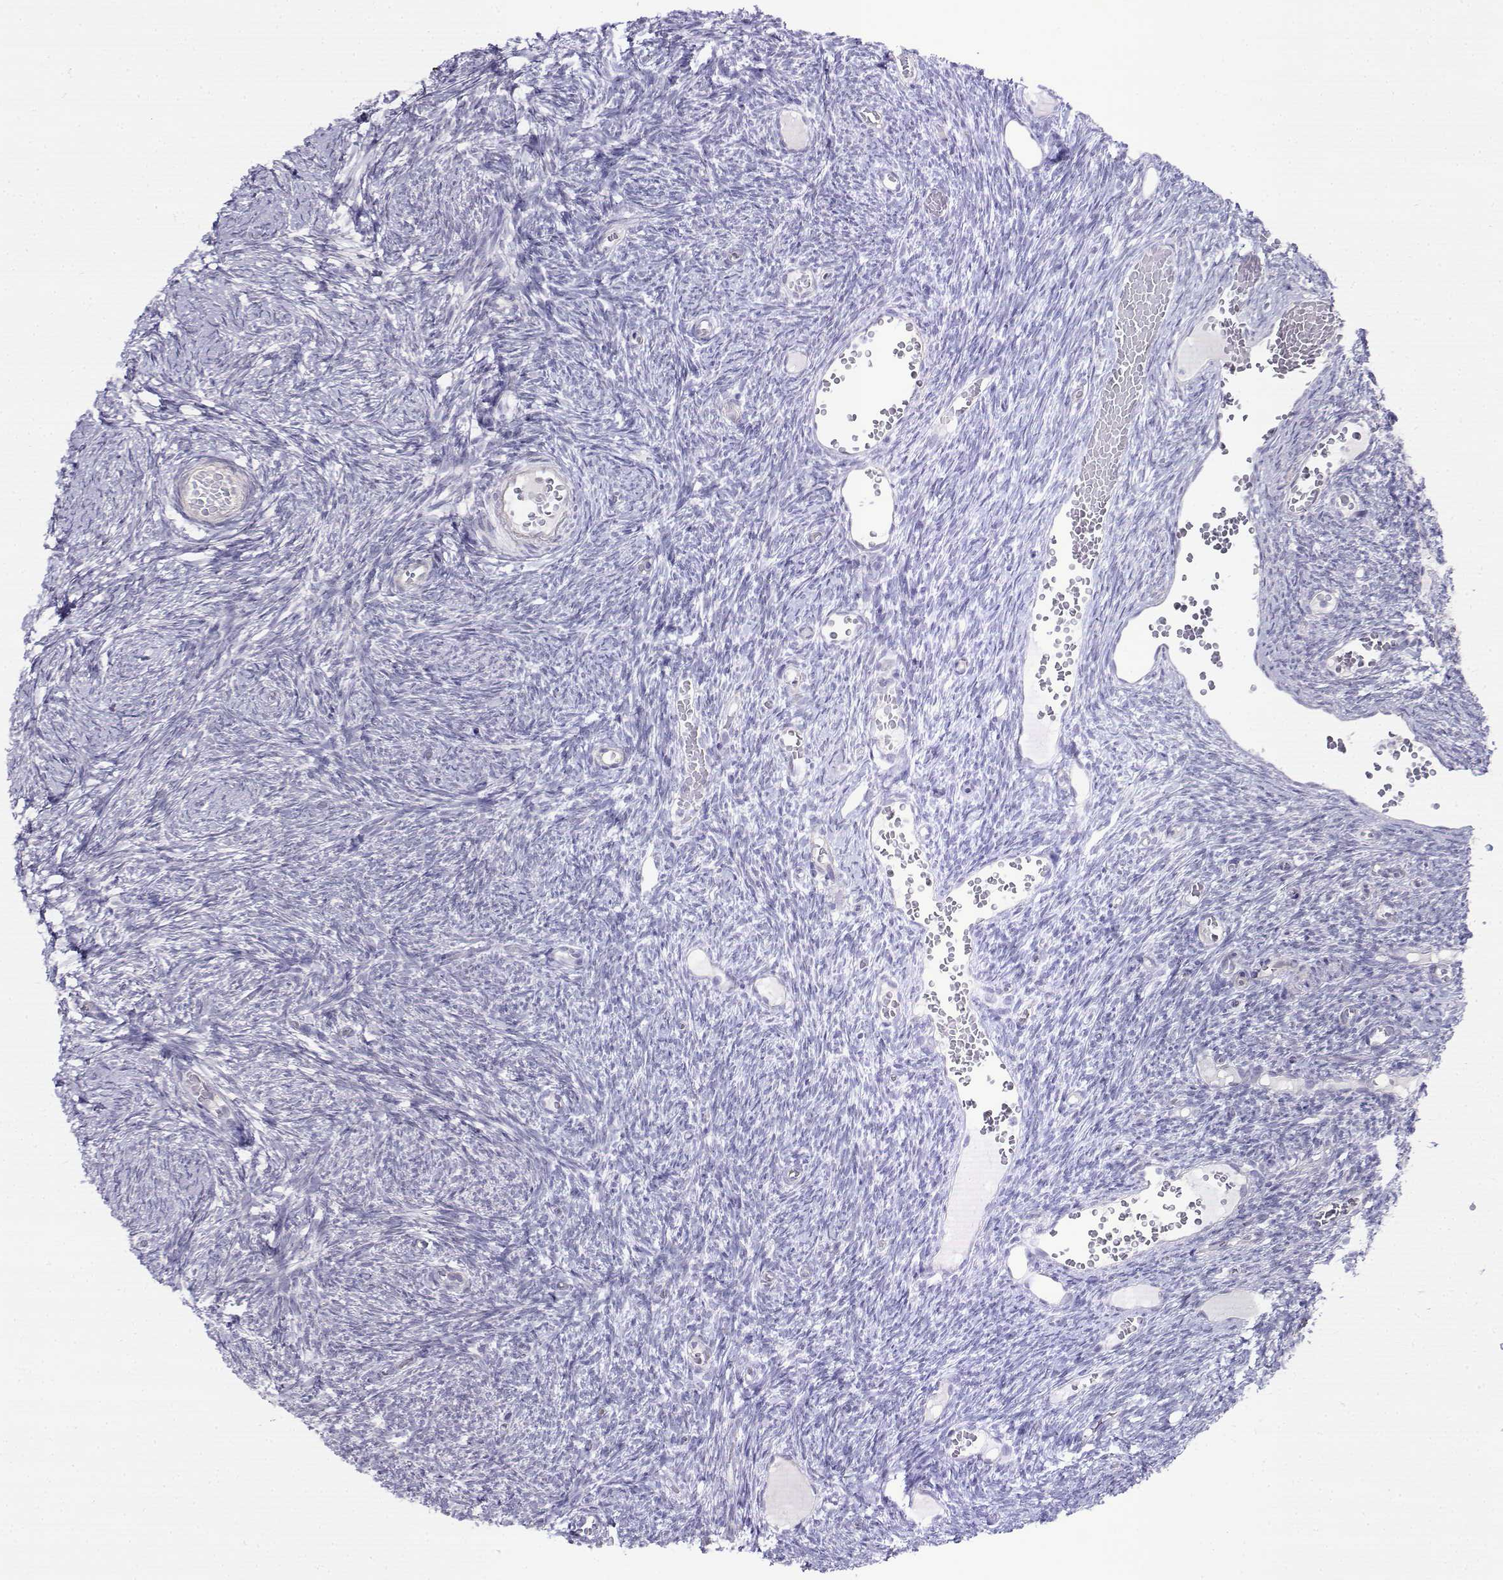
{"staining": {"intensity": "negative", "quantity": "none", "location": "none"}, "tissue": "ovary", "cell_type": "Ovarian stroma cells", "image_type": "normal", "snomed": [{"axis": "morphology", "description": "Normal tissue, NOS"}, {"axis": "topography", "description": "Ovary"}], "caption": "A photomicrograph of human ovary is negative for staining in ovarian stroma cells. Brightfield microscopy of IHC stained with DAB (3,3'-diaminobenzidine) (brown) and hematoxylin (blue), captured at high magnification.", "gene": "NOS1AP", "patient": {"sex": "female", "age": 39}}